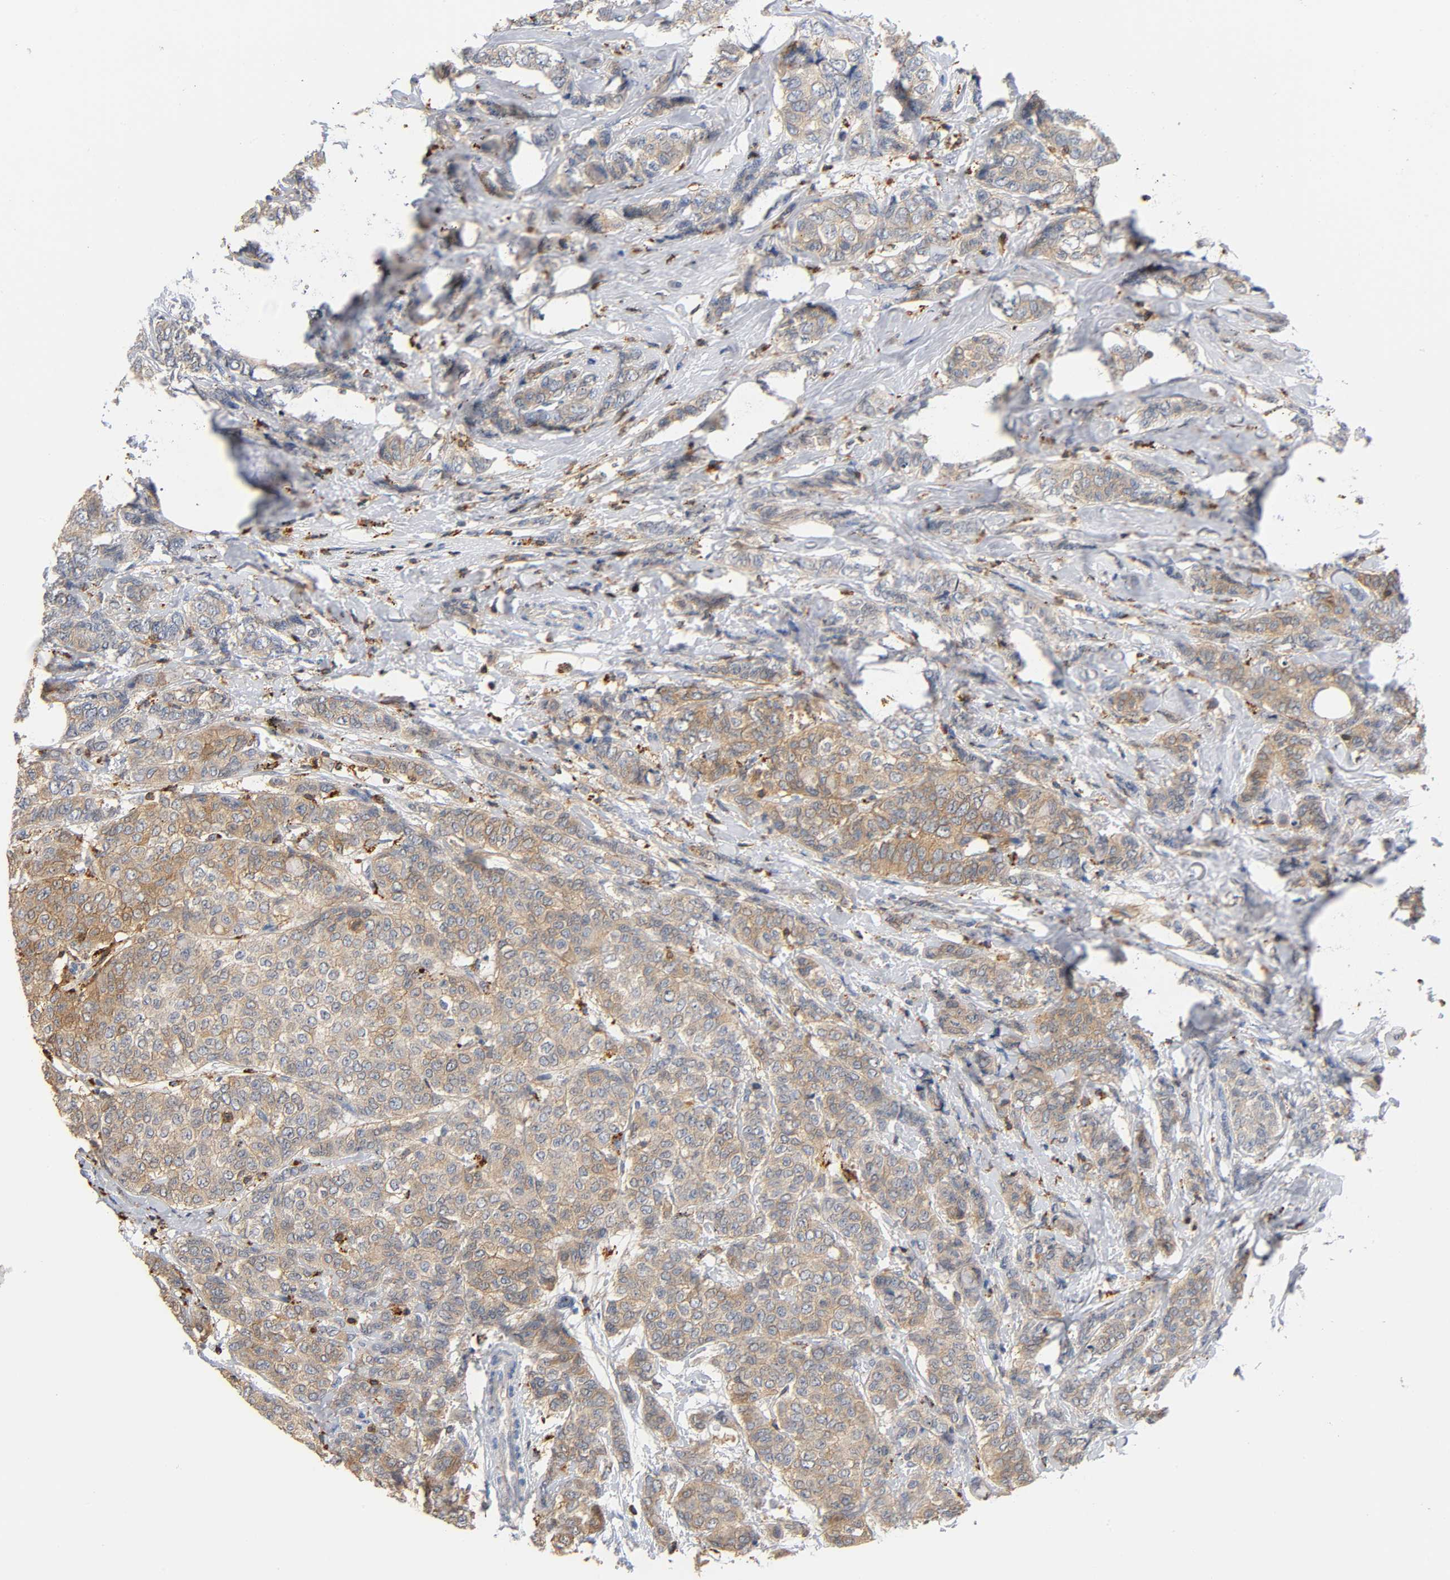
{"staining": {"intensity": "weak", "quantity": ">75%", "location": "cytoplasmic/membranous"}, "tissue": "breast cancer", "cell_type": "Tumor cells", "image_type": "cancer", "snomed": [{"axis": "morphology", "description": "Lobular carcinoma"}, {"axis": "topography", "description": "Breast"}], "caption": "Lobular carcinoma (breast) stained with a protein marker demonstrates weak staining in tumor cells.", "gene": "UCKL1", "patient": {"sex": "female", "age": 60}}